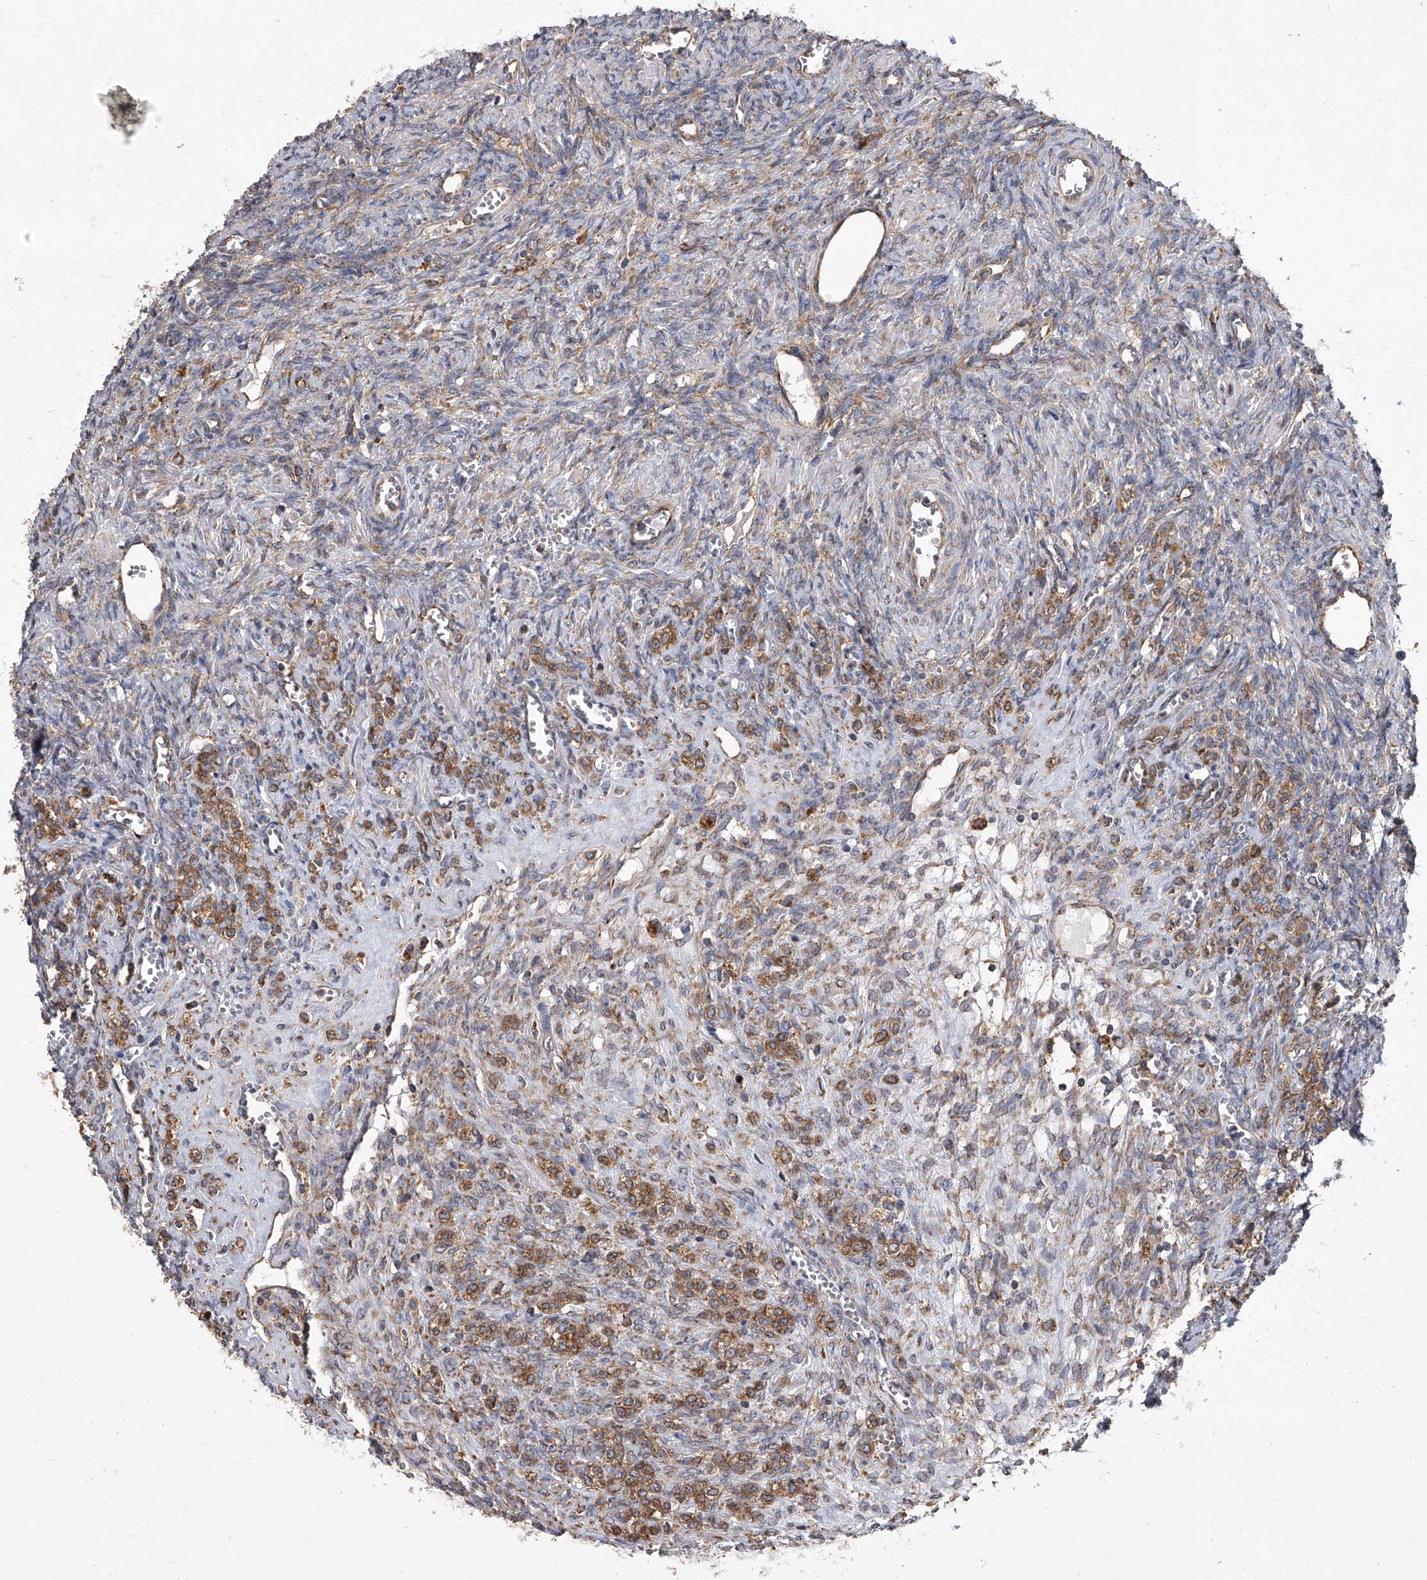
{"staining": {"intensity": "moderate", "quantity": "<25%", "location": "cytoplasmic/membranous"}, "tissue": "ovary", "cell_type": "Ovarian stroma cells", "image_type": "normal", "snomed": [{"axis": "morphology", "description": "Normal tissue, NOS"}, {"axis": "topography", "description": "Ovary"}], "caption": "Ovary stained for a protein exhibits moderate cytoplasmic/membranous positivity in ovarian stroma cells.", "gene": "EIF2S2", "patient": {"sex": "female", "age": 41}}